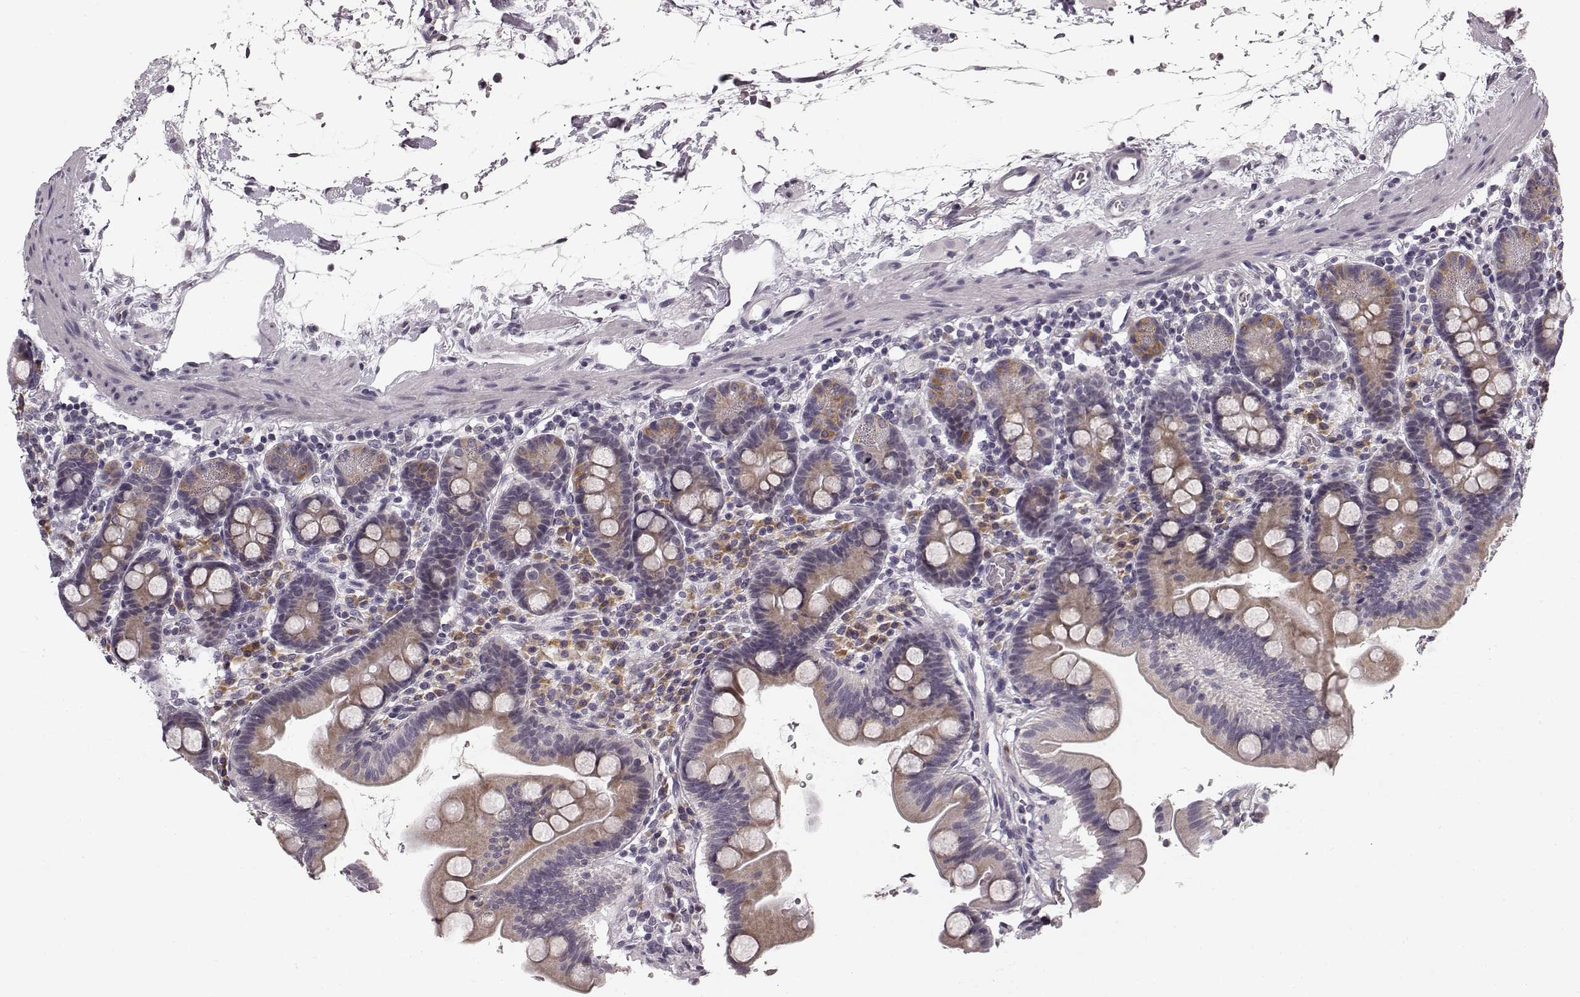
{"staining": {"intensity": "moderate", "quantity": "25%-75%", "location": "cytoplasmic/membranous"}, "tissue": "duodenum", "cell_type": "Glandular cells", "image_type": "normal", "snomed": [{"axis": "morphology", "description": "Normal tissue, NOS"}, {"axis": "topography", "description": "Duodenum"}], "caption": "Immunohistochemistry (IHC) of normal duodenum demonstrates medium levels of moderate cytoplasmic/membranous expression in approximately 25%-75% of glandular cells.", "gene": "FAM234B", "patient": {"sex": "male", "age": 59}}